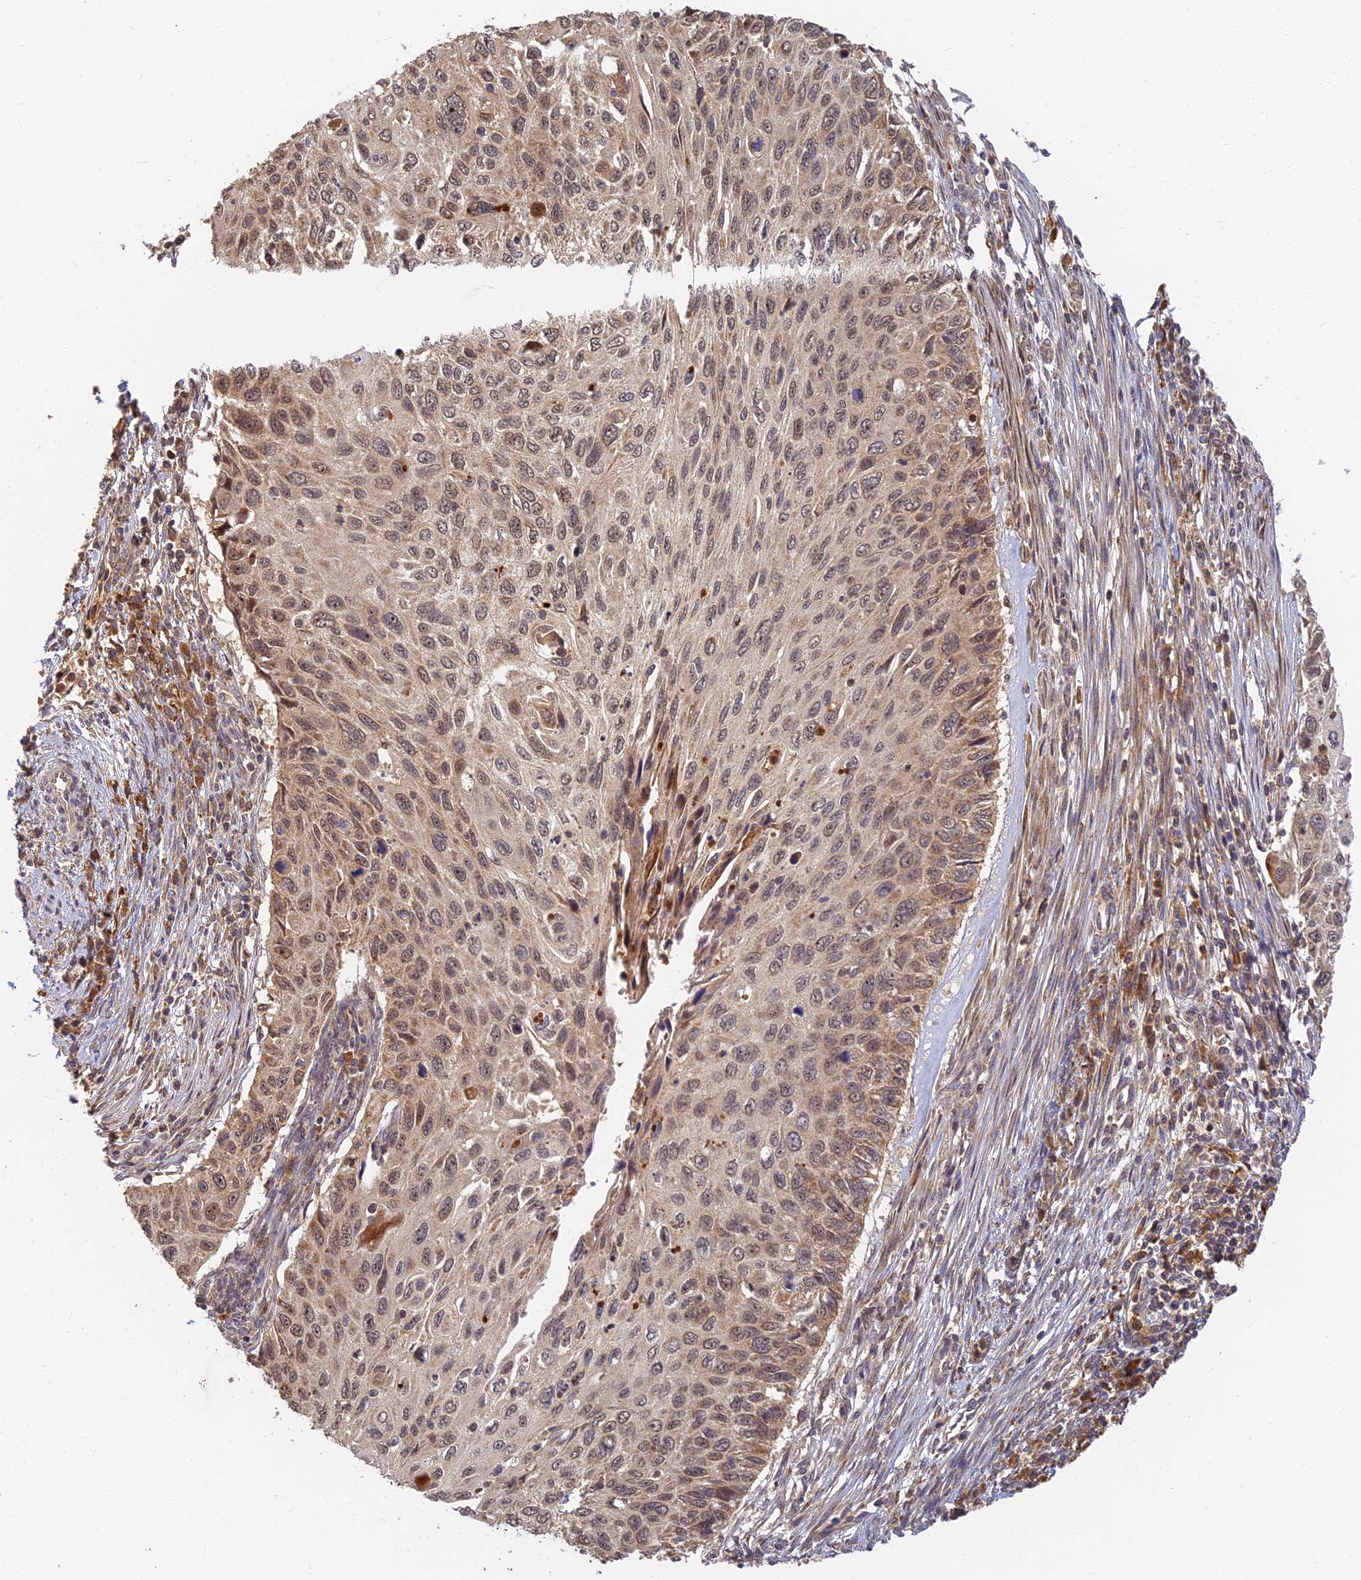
{"staining": {"intensity": "weak", "quantity": ">75%", "location": "cytoplasmic/membranous"}, "tissue": "cervical cancer", "cell_type": "Tumor cells", "image_type": "cancer", "snomed": [{"axis": "morphology", "description": "Squamous cell carcinoma, NOS"}, {"axis": "topography", "description": "Cervix"}], "caption": "Immunohistochemistry (IHC) (DAB (3,3'-diaminobenzidine)) staining of cervical cancer demonstrates weak cytoplasmic/membranous protein positivity in approximately >75% of tumor cells.", "gene": "RGL3", "patient": {"sex": "female", "age": 70}}